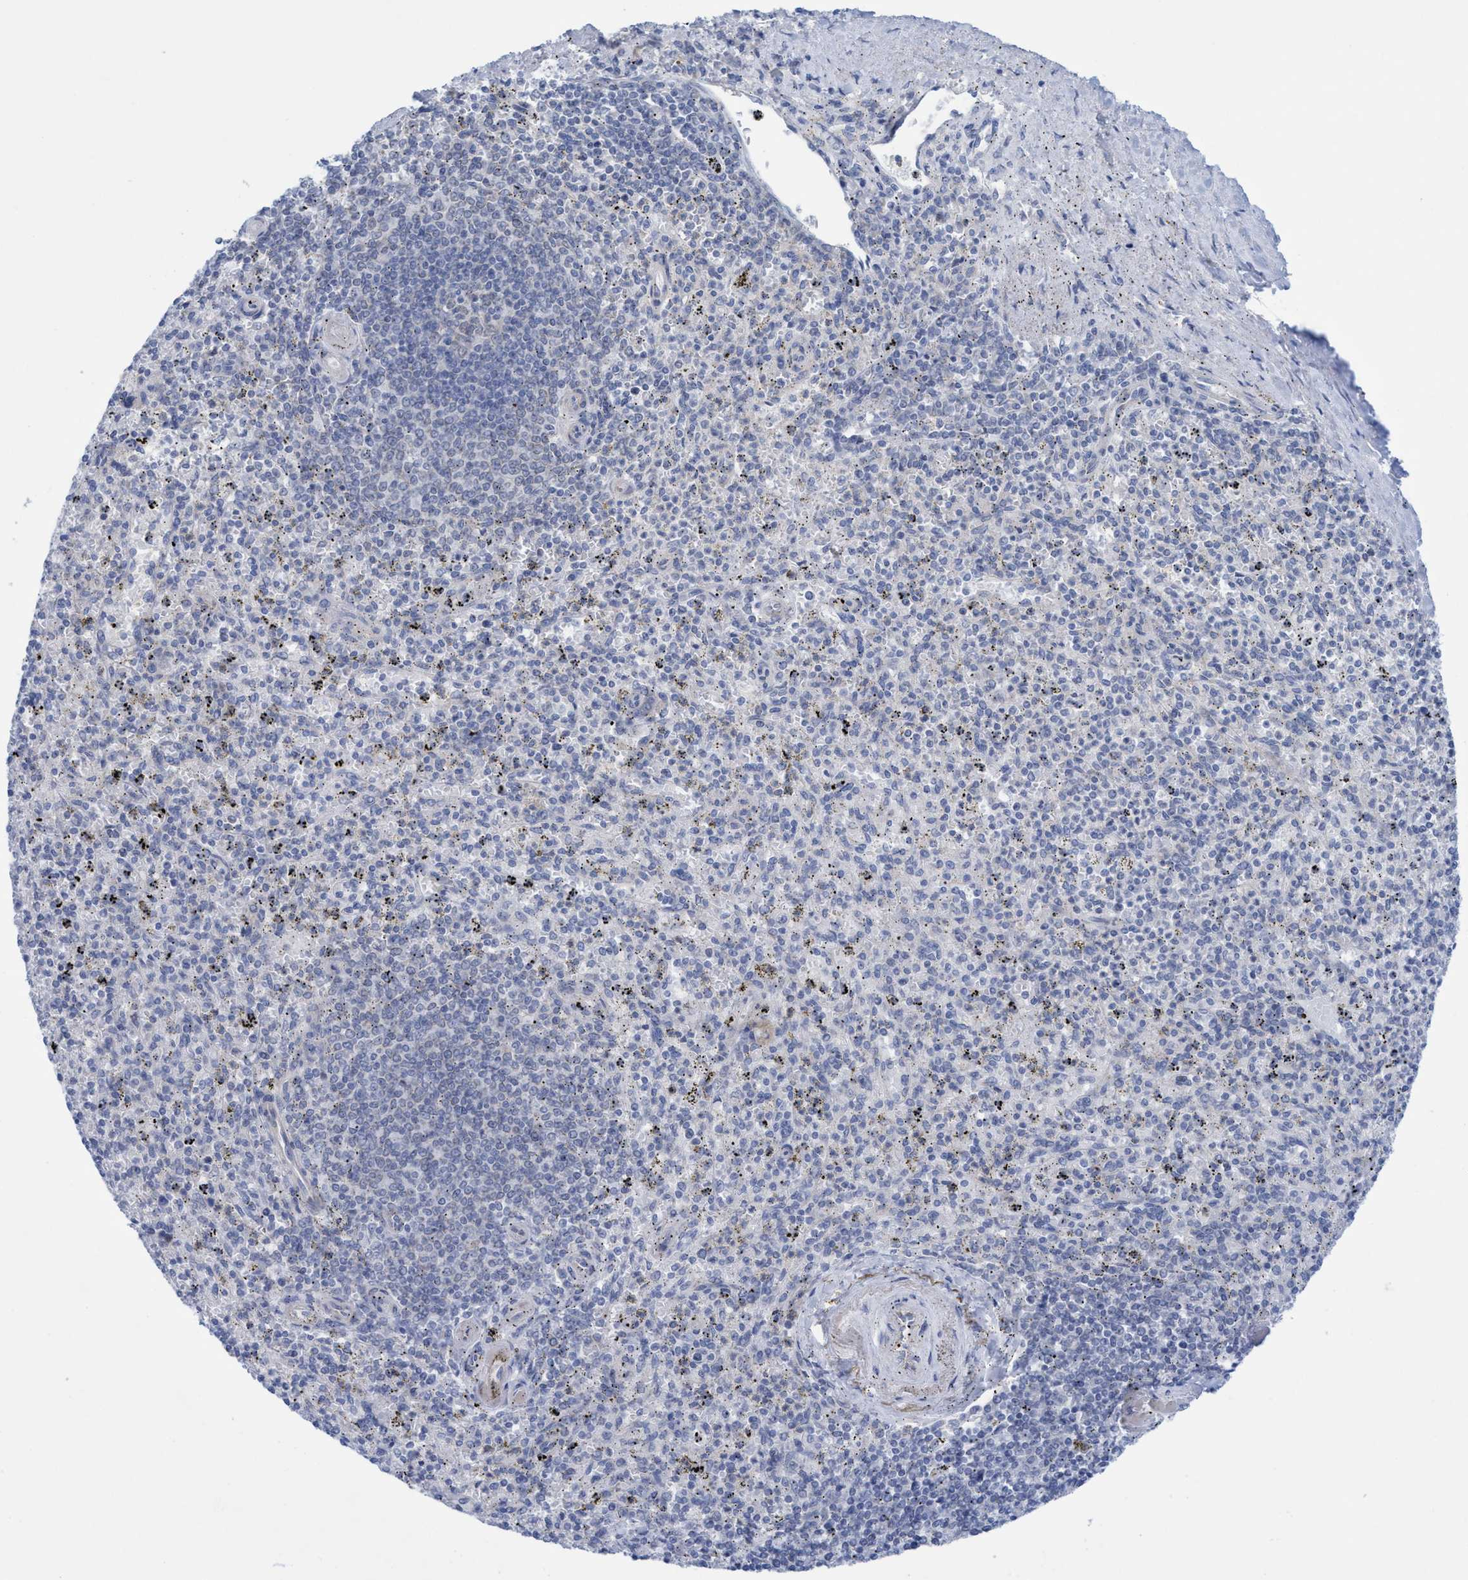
{"staining": {"intensity": "negative", "quantity": "none", "location": "none"}, "tissue": "spleen", "cell_type": "Cells in red pulp", "image_type": "normal", "snomed": [{"axis": "morphology", "description": "Normal tissue, NOS"}, {"axis": "topography", "description": "Spleen"}], "caption": "The histopathology image exhibits no significant expression in cells in red pulp of spleen.", "gene": "RSAD1", "patient": {"sex": "male", "age": 72}}